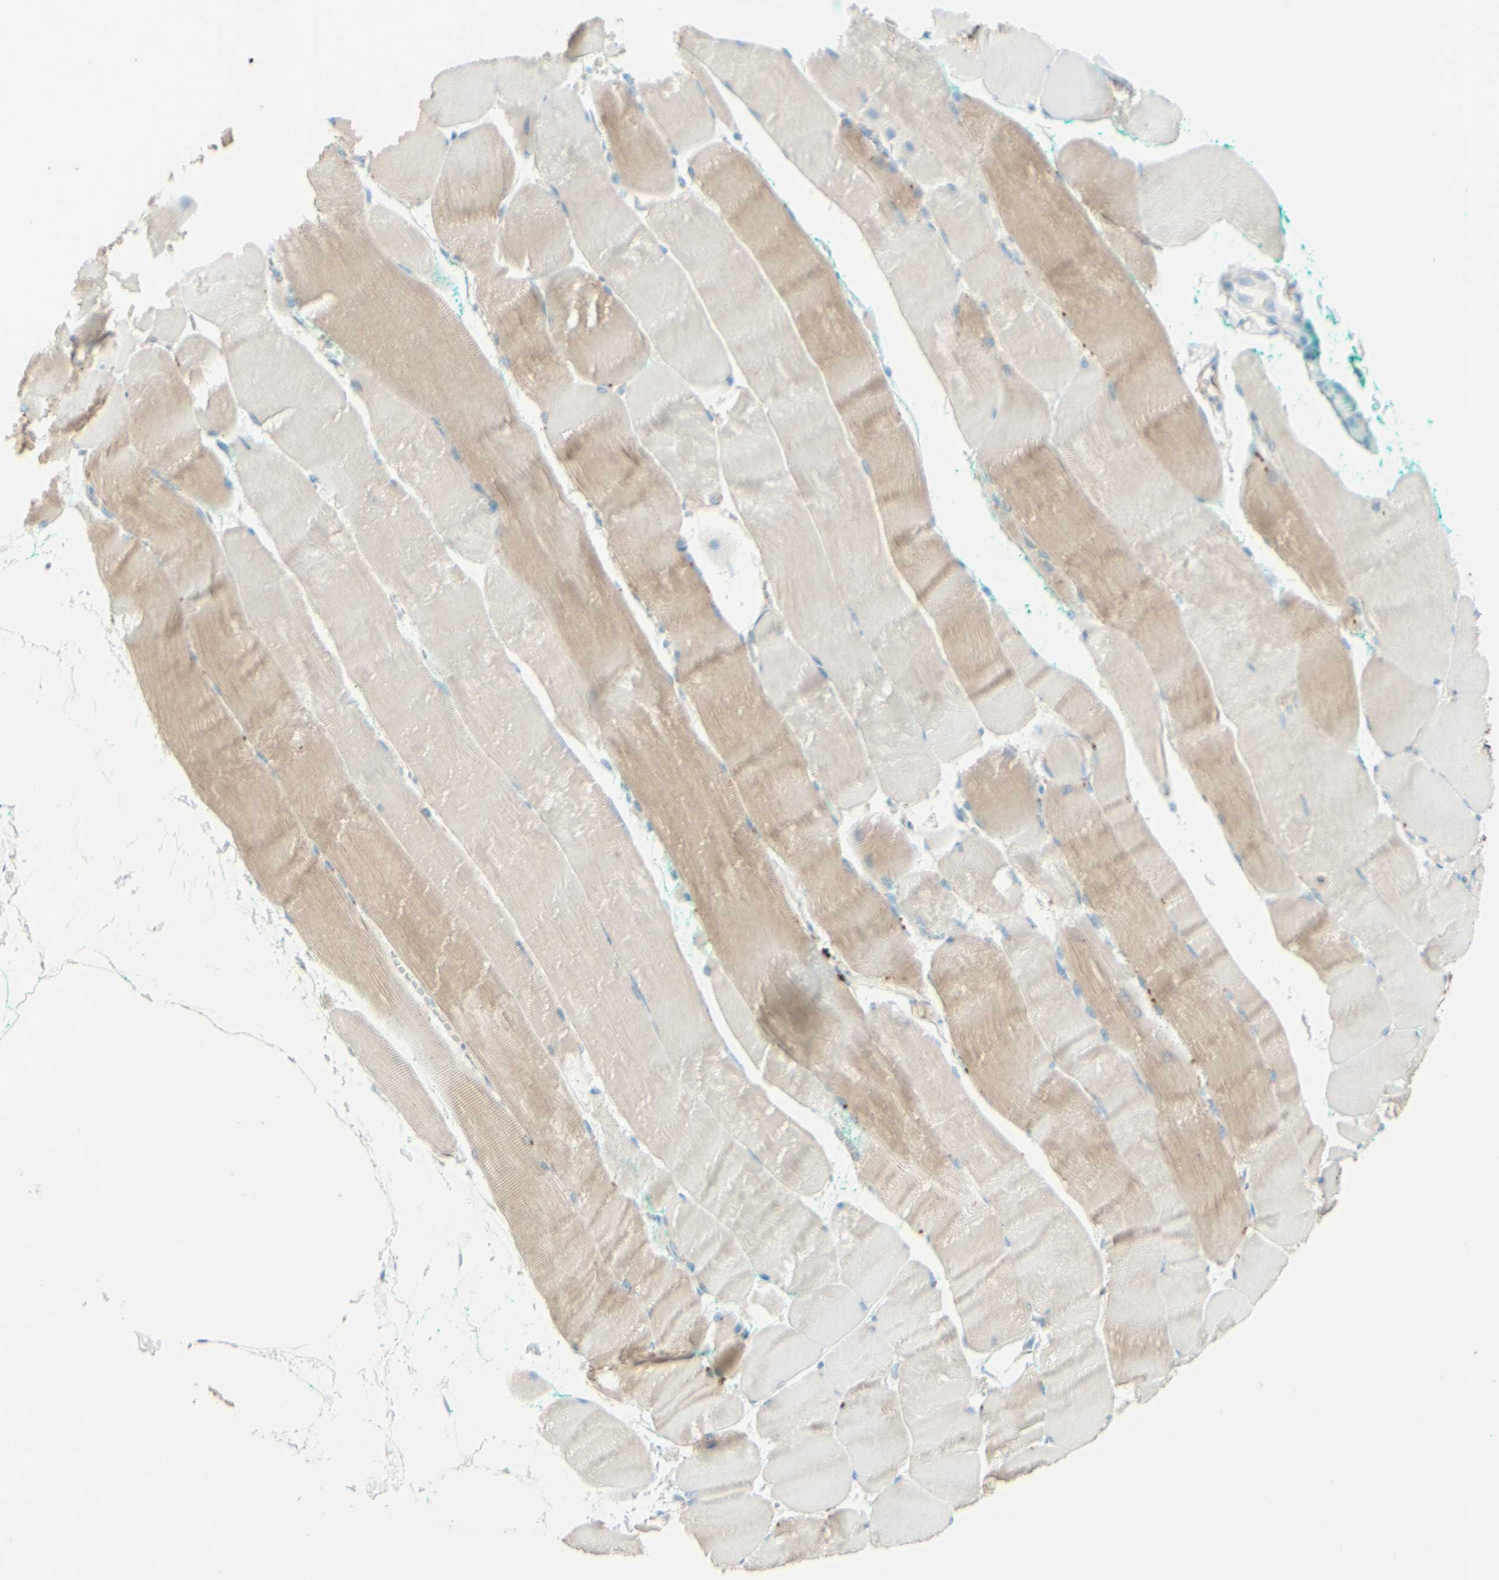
{"staining": {"intensity": "strong", "quantity": "<25%", "location": "cytoplasmic/membranous"}, "tissue": "skeletal muscle", "cell_type": "Myocytes", "image_type": "normal", "snomed": [{"axis": "morphology", "description": "Normal tissue, NOS"}, {"axis": "morphology", "description": "Squamous cell carcinoma, NOS"}, {"axis": "topography", "description": "Skeletal muscle"}], "caption": "This histopathology image exhibits immunohistochemistry (IHC) staining of unremarkable human skeletal muscle, with medium strong cytoplasmic/membranous positivity in about <25% of myocytes.", "gene": "ARMC10", "patient": {"sex": "male", "age": 51}}